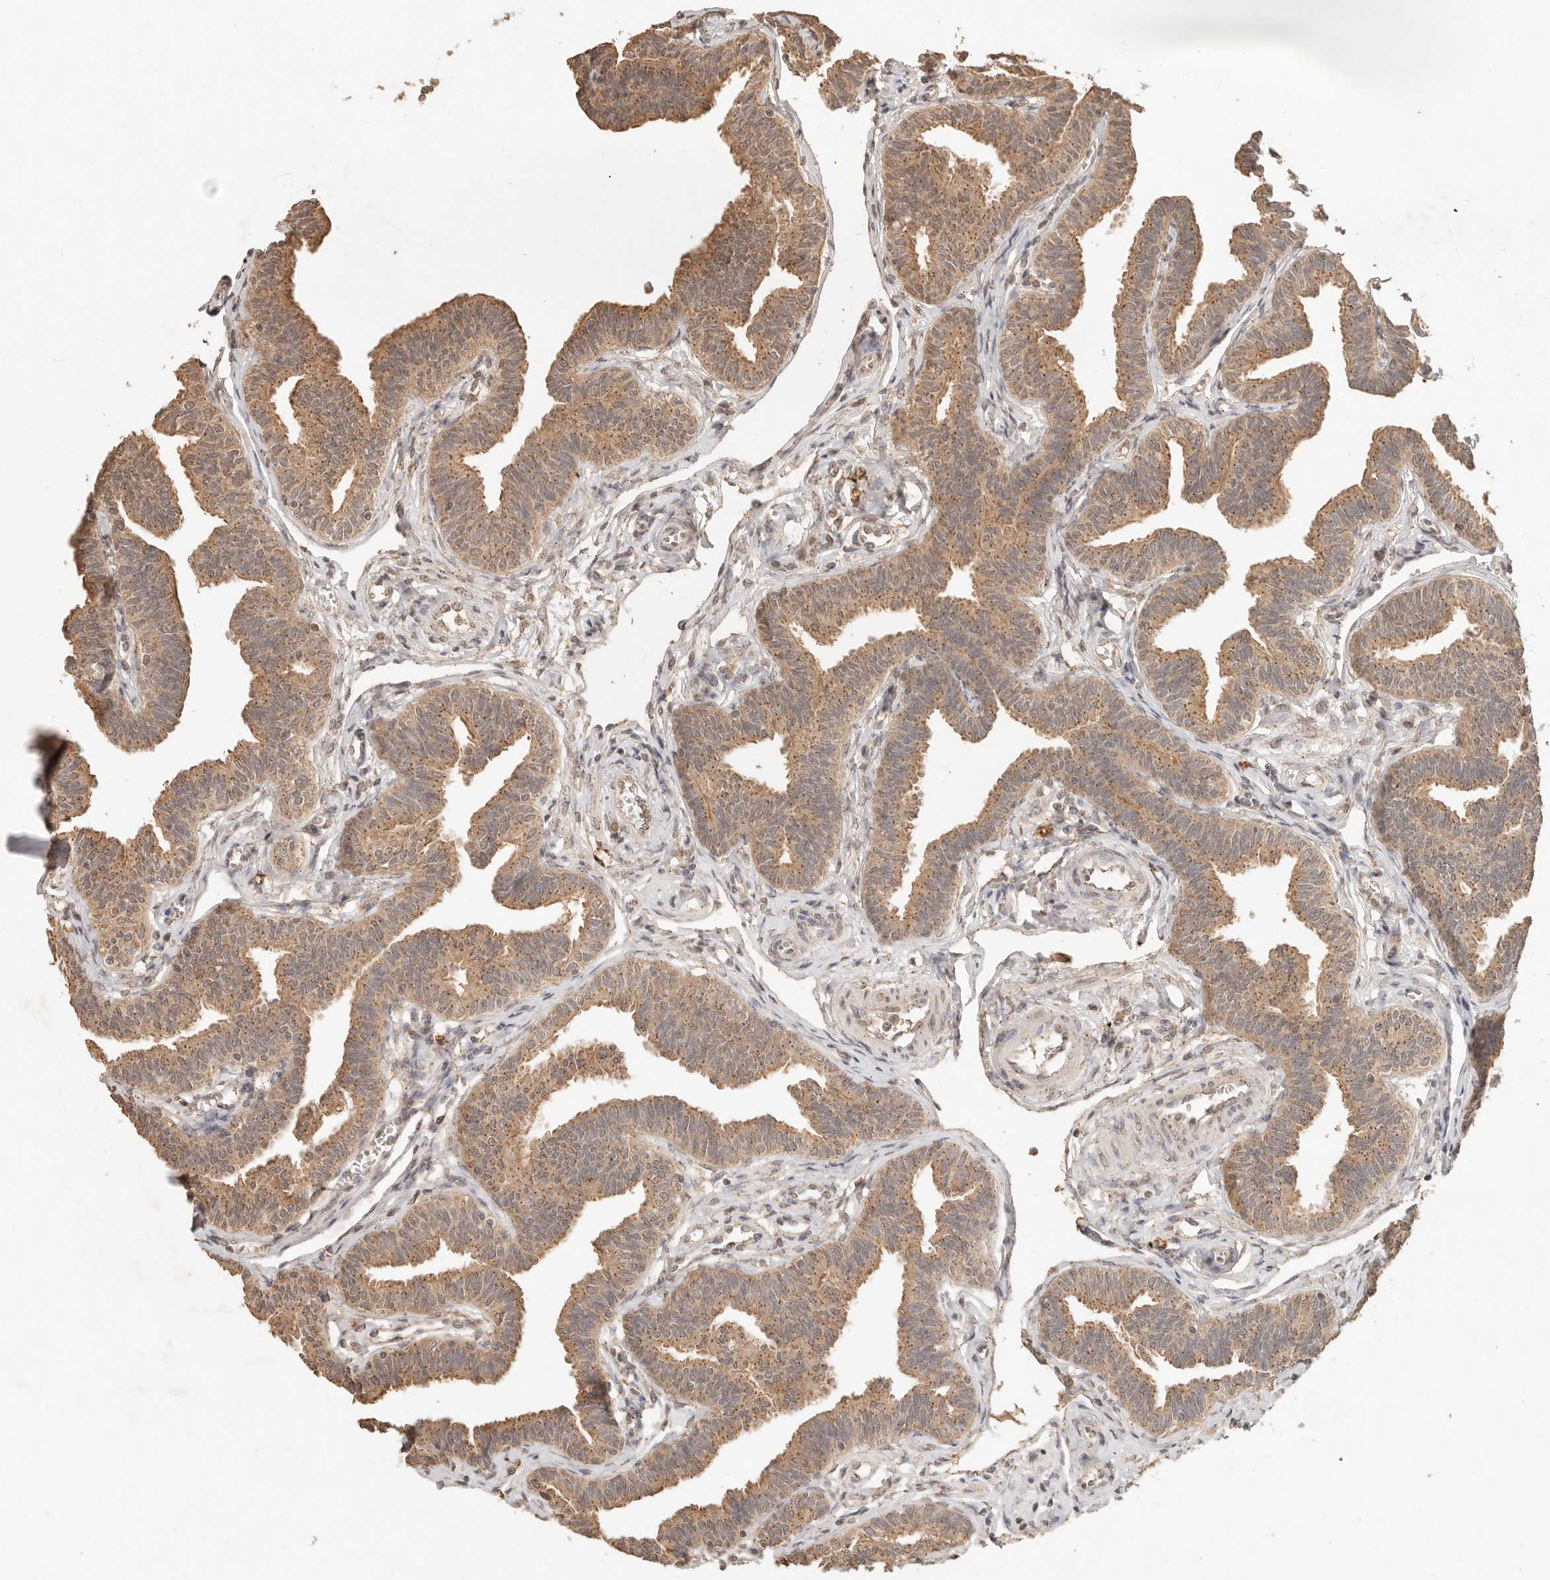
{"staining": {"intensity": "moderate", "quantity": ">75%", "location": "cytoplasmic/membranous"}, "tissue": "fallopian tube", "cell_type": "Glandular cells", "image_type": "normal", "snomed": [{"axis": "morphology", "description": "Normal tissue, NOS"}, {"axis": "topography", "description": "Fallopian tube"}, {"axis": "topography", "description": "Ovary"}], "caption": "Immunohistochemical staining of benign human fallopian tube reveals medium levels of moderate cytoplasmic/membranous expression in about >75% of glandular cells.", "gene": "LMO4", "patient": {"sex": "female", "age": 23}}